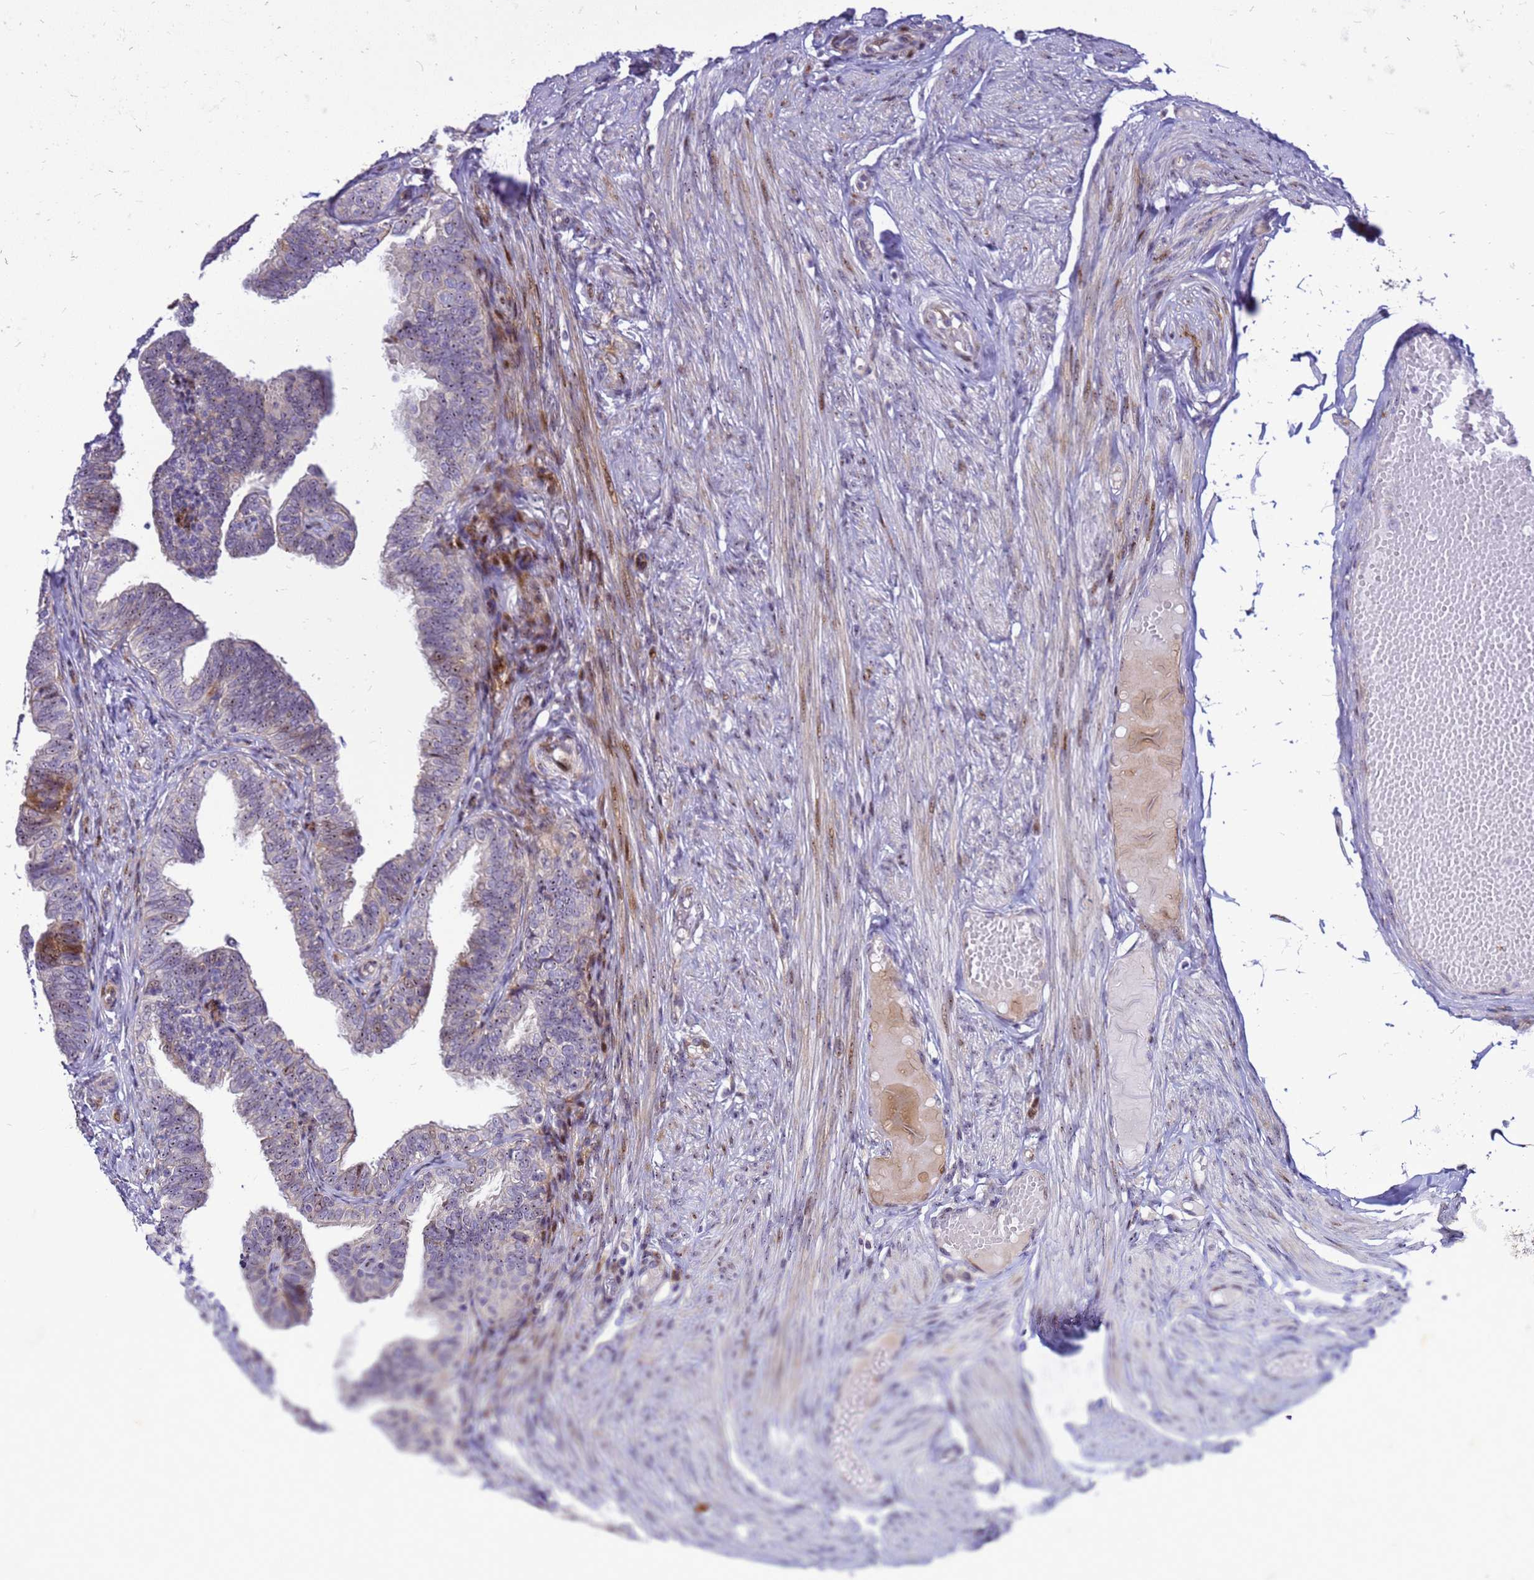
{"staining": {"intensity": "moderate", "quantity": "<25%", "location": "cytoplasmic/membranous,nuclear"}, "tissue": "fallopian tube", "cell_type": "Glandular cells", "image_type": "normal", "snomed": [{"axis": "morphology", "description": "Normal tissue, NOS"}, {"axis": "topography", "description": "Fallopian tube"}], "caption": "Fallopian tube stained with DAB immunohistochemistry displays low levels of moderate cytoplasmic/membranous,nuclear positivity in about <25% of glandular cells. (DAB IHC, brown staining for protein, blue staining for nuclei).", "gene": "RSPO1", "patient": {"sex": "female", "age": 39}}